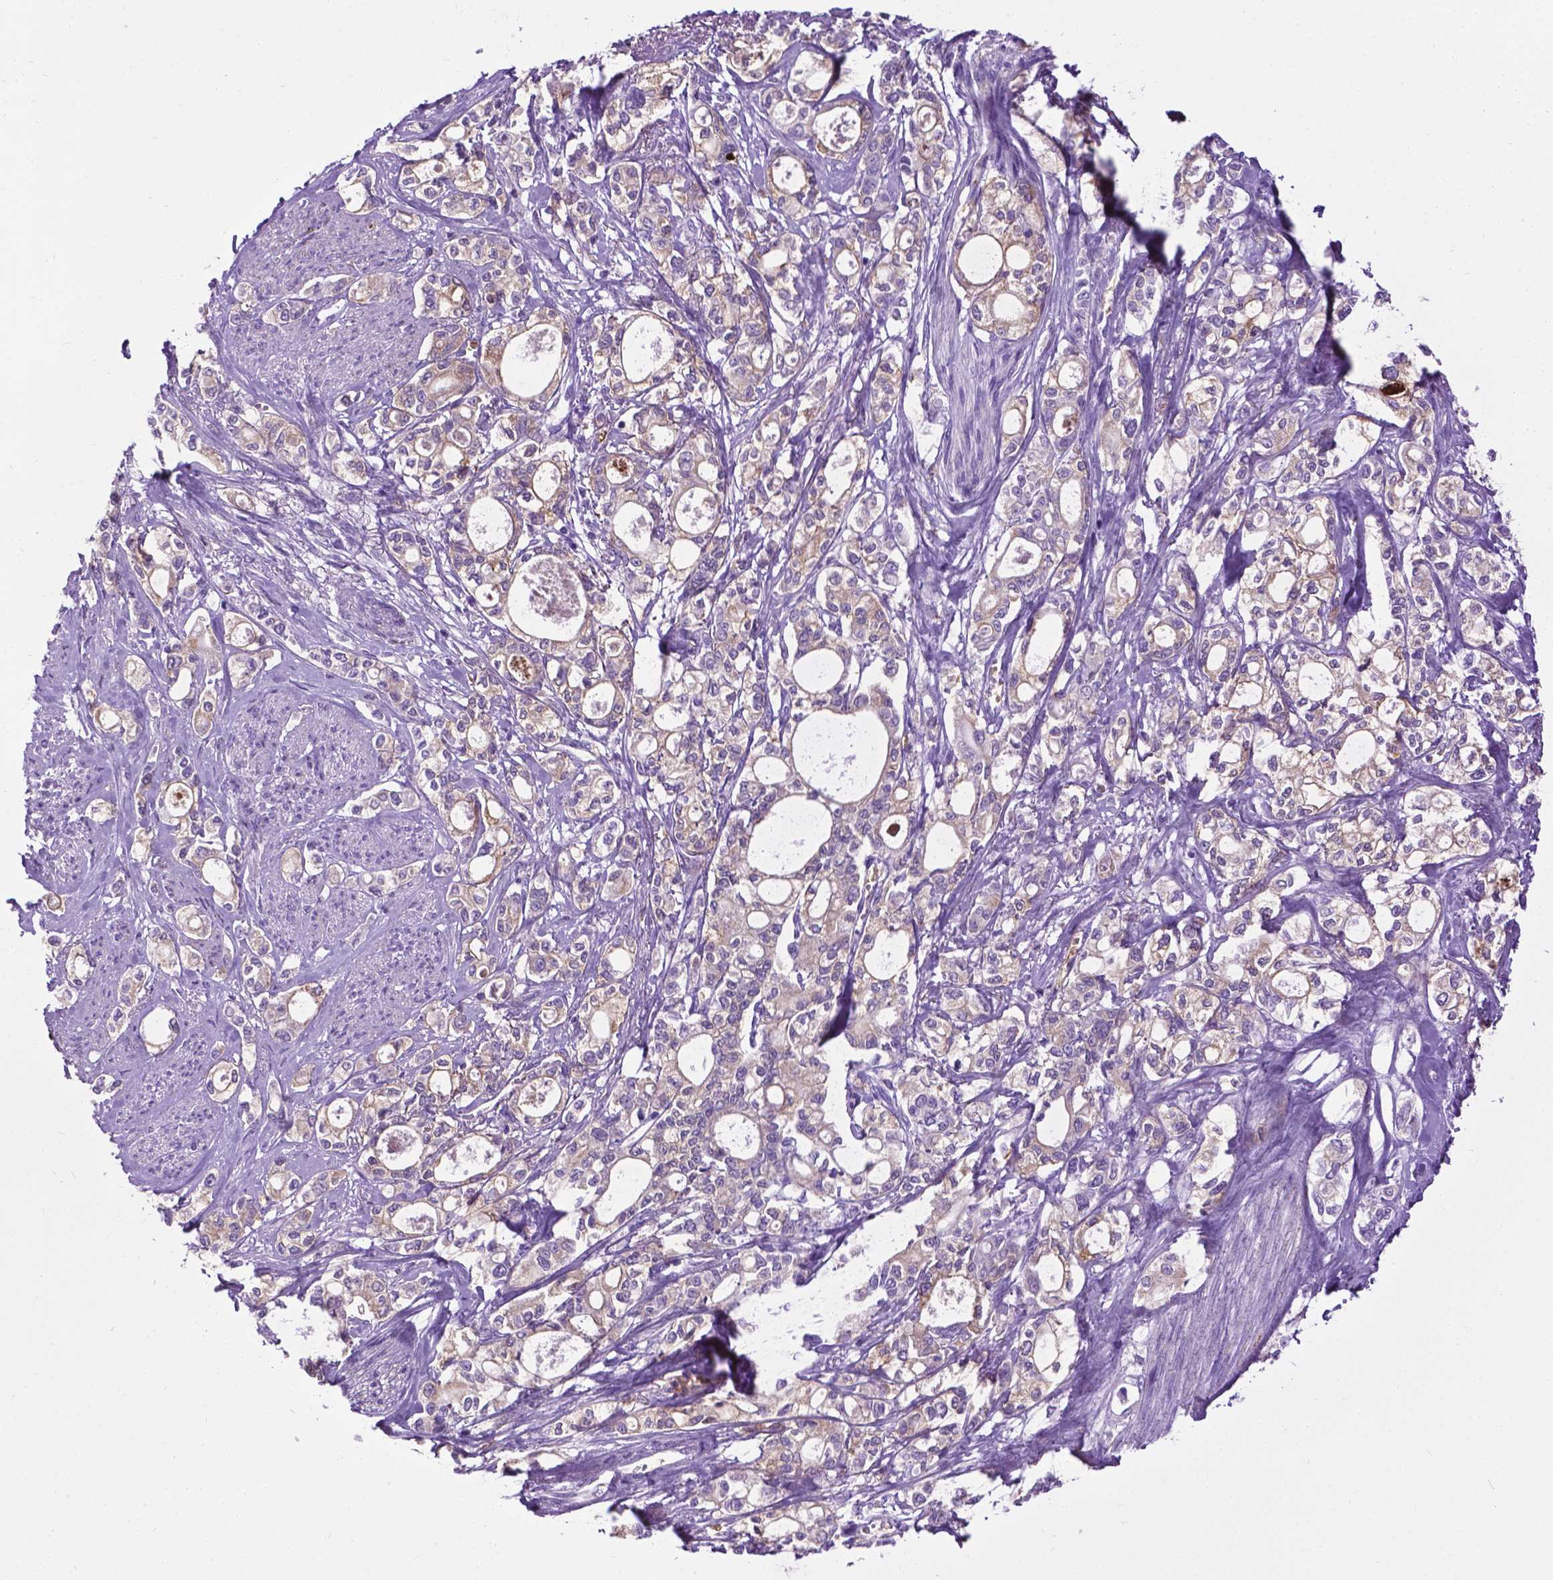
{"staining": {"intensity": "negative", "quantity": "none", "location": "none"}, "tissue": "stomach cancer", "cell_type": "Tumor cells", "image_type": "cancer", "snomed": [{"axis": "morphology", "description": "Adenocarcinoma, NOS"}, {"axis": "topography", "description": "Stomach"}], "caption": "There is no significant staining in tumor cells of stomach cancer (adenocarcinoma). Nuclei are stained in blue.", "gene": "TMEM132E", "patient": {"sex": "male", "age": 63}}